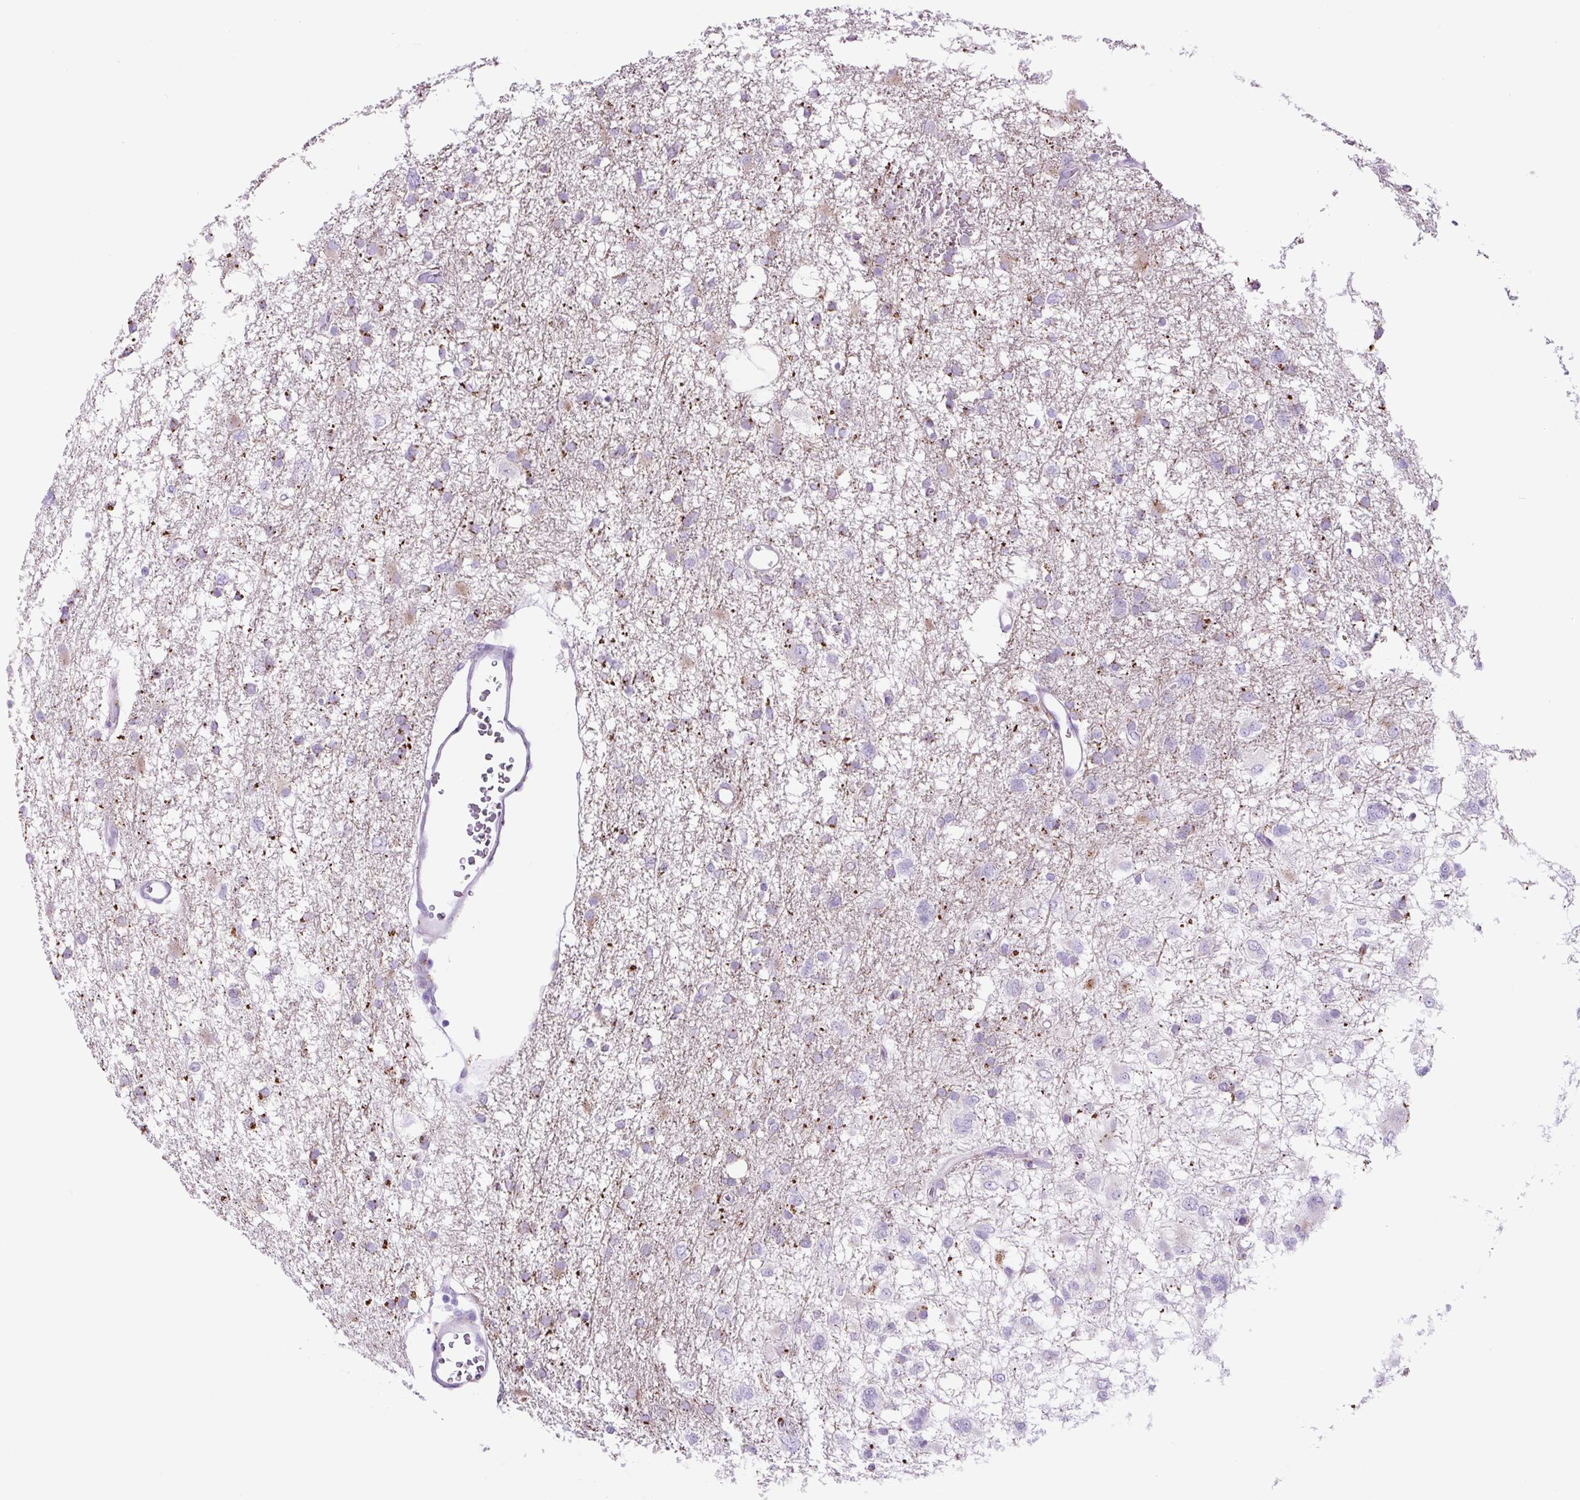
{"staining": {"intensity": "negative", "quantity": "none", "location": "none"}, "tissue": "glioma", "cell_type": "Tumor cells", "image_type": "cancer", "snomed": [{"axis": "morphology", "description": "Glioma, malignant, High grade"}, {"axis": "topography", "description": "Brain"}], "caption": "Micrograph shows no significant protein staining in tumor cells of malignant glioma (high-grade).", "gene": "LCN10", "patient": {"sex": "male", "age": 61}}